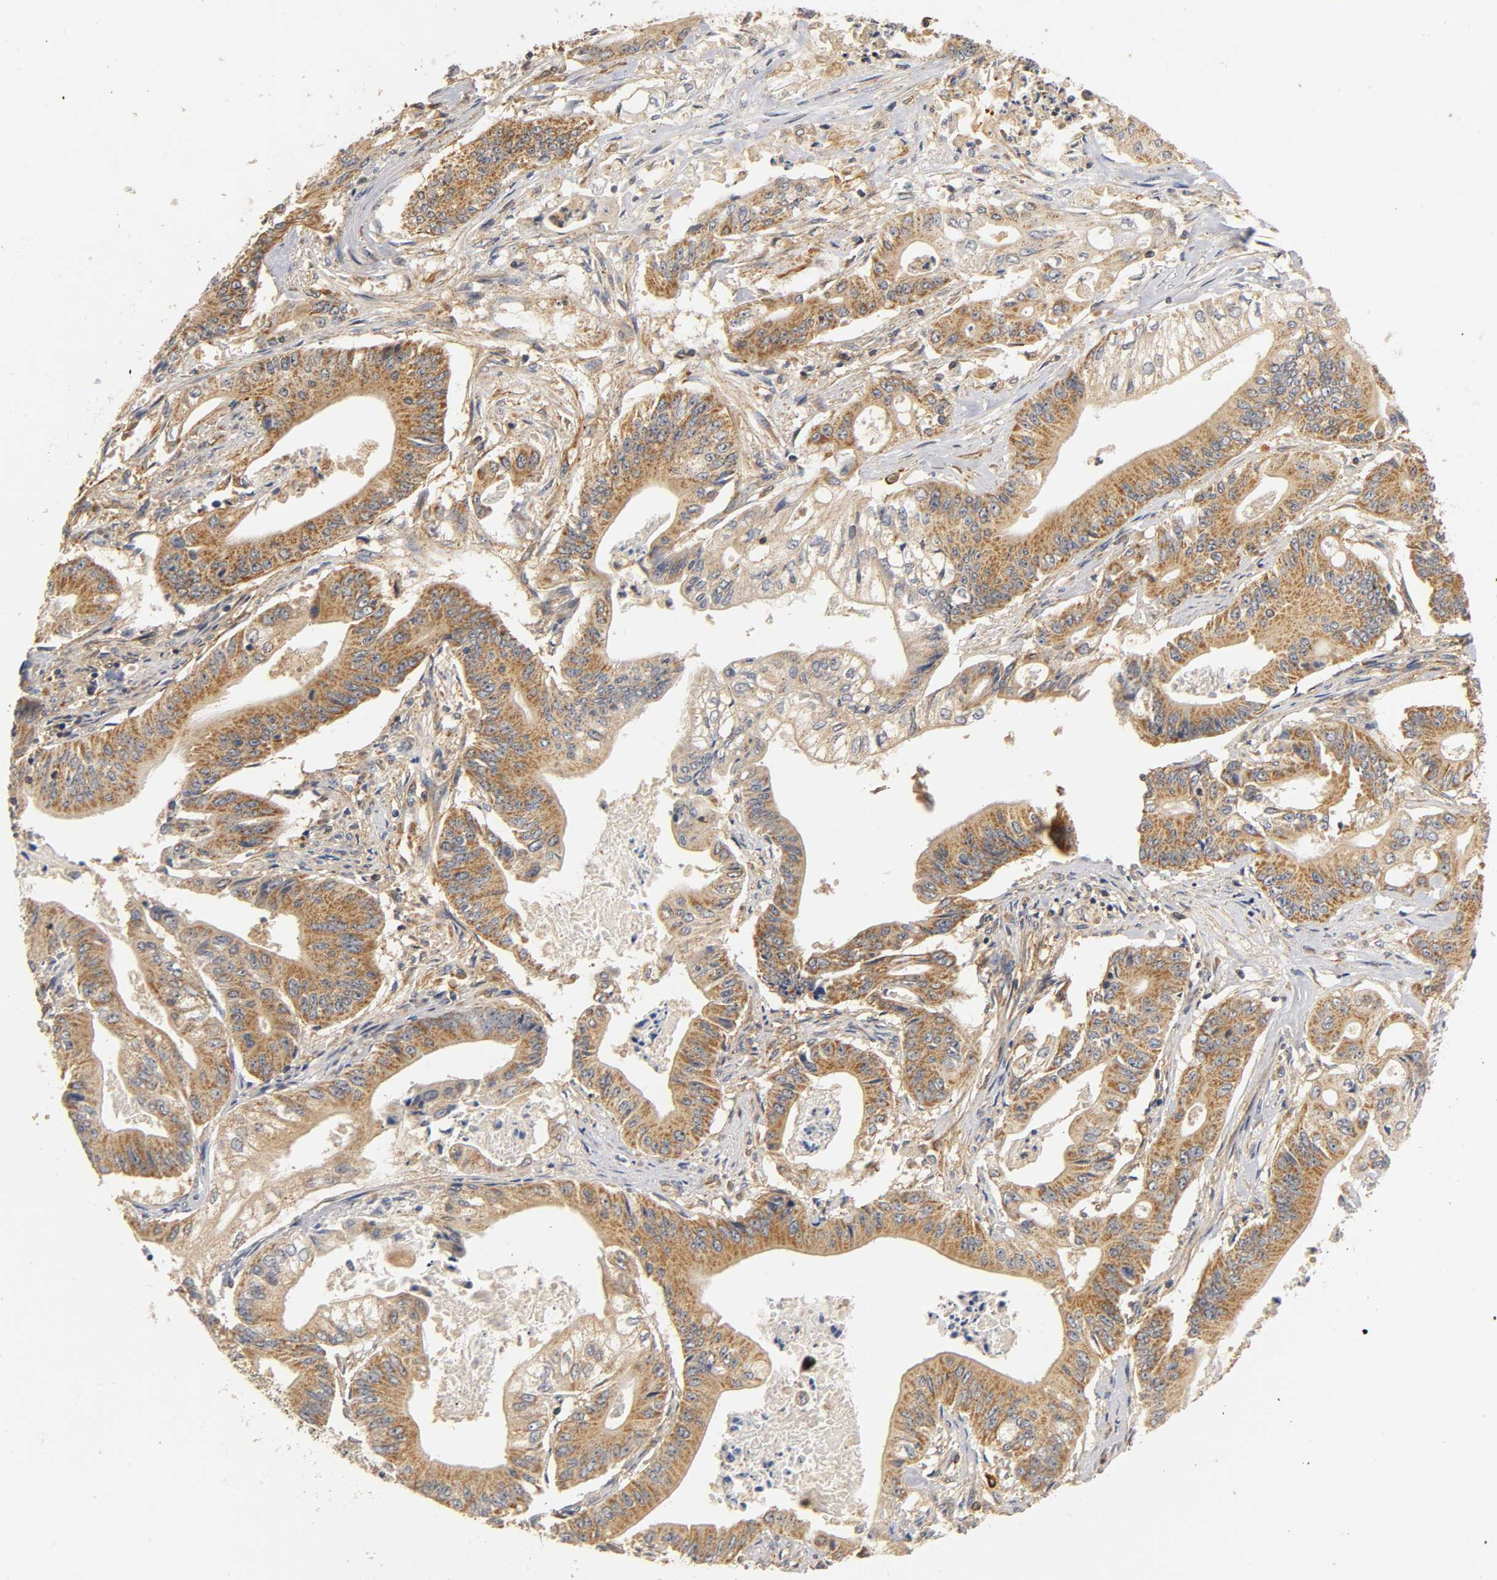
{"staining": {"intensity": "strong", "quantity": ">75%", "location": "cytoplasmic/membranous"}, "tissue": "pancreatic cancer", "cell_type": "Tumor cells", "image_type": "cancer", "snomed": [{"axis": "morphology", "description": "Normal tissue, NOS"}, {"axis": "topography", "description": "Lymph node"}], "caption": "Pancreatic cancer stained for a protein shows strong cytoplasmic/membranous positivity in tumor cells. (DAB IHC with brightfield microscopy, high magnification).", "gene": "SCAP", "patient": {"sex": "male", "age": 62}}